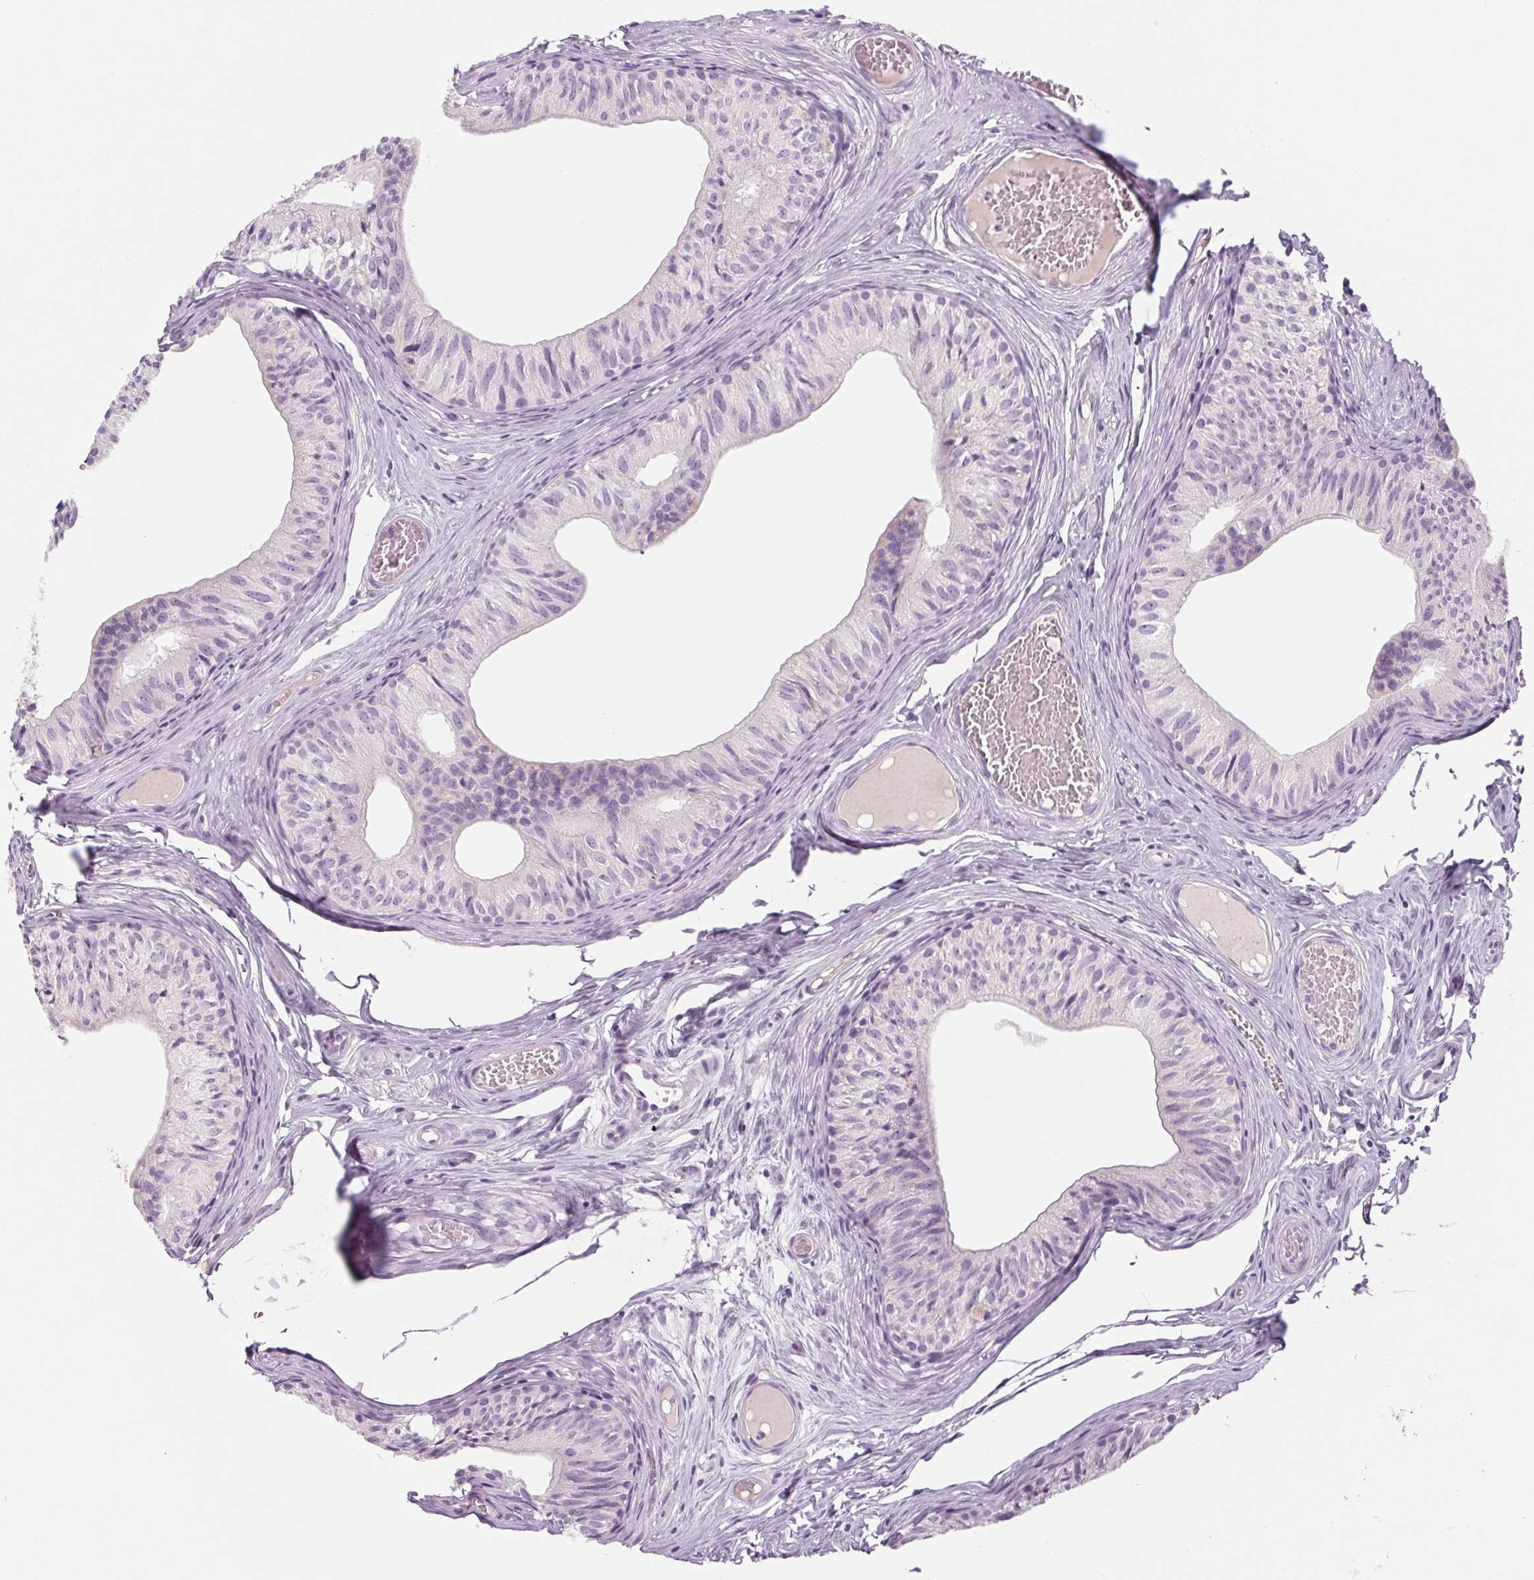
{"staining": {"intensity": "negative", "quantity": "none", "location": "none"}, "tissue": "epididymis", "cell_type": "Glandular cells", "image_type": "normal", "snomed": [{"axis": "morphology", "description": "Normal tissue, NOS"}, {"axis": "topography", "description": "Epididymis"}], "caption": "This is an immunohistochemistry photomicrograph of normal epididymis. There is no positivity in glandular cells.", "gene": "RPTN", "patient": {"sex": "male", "age": 25}}